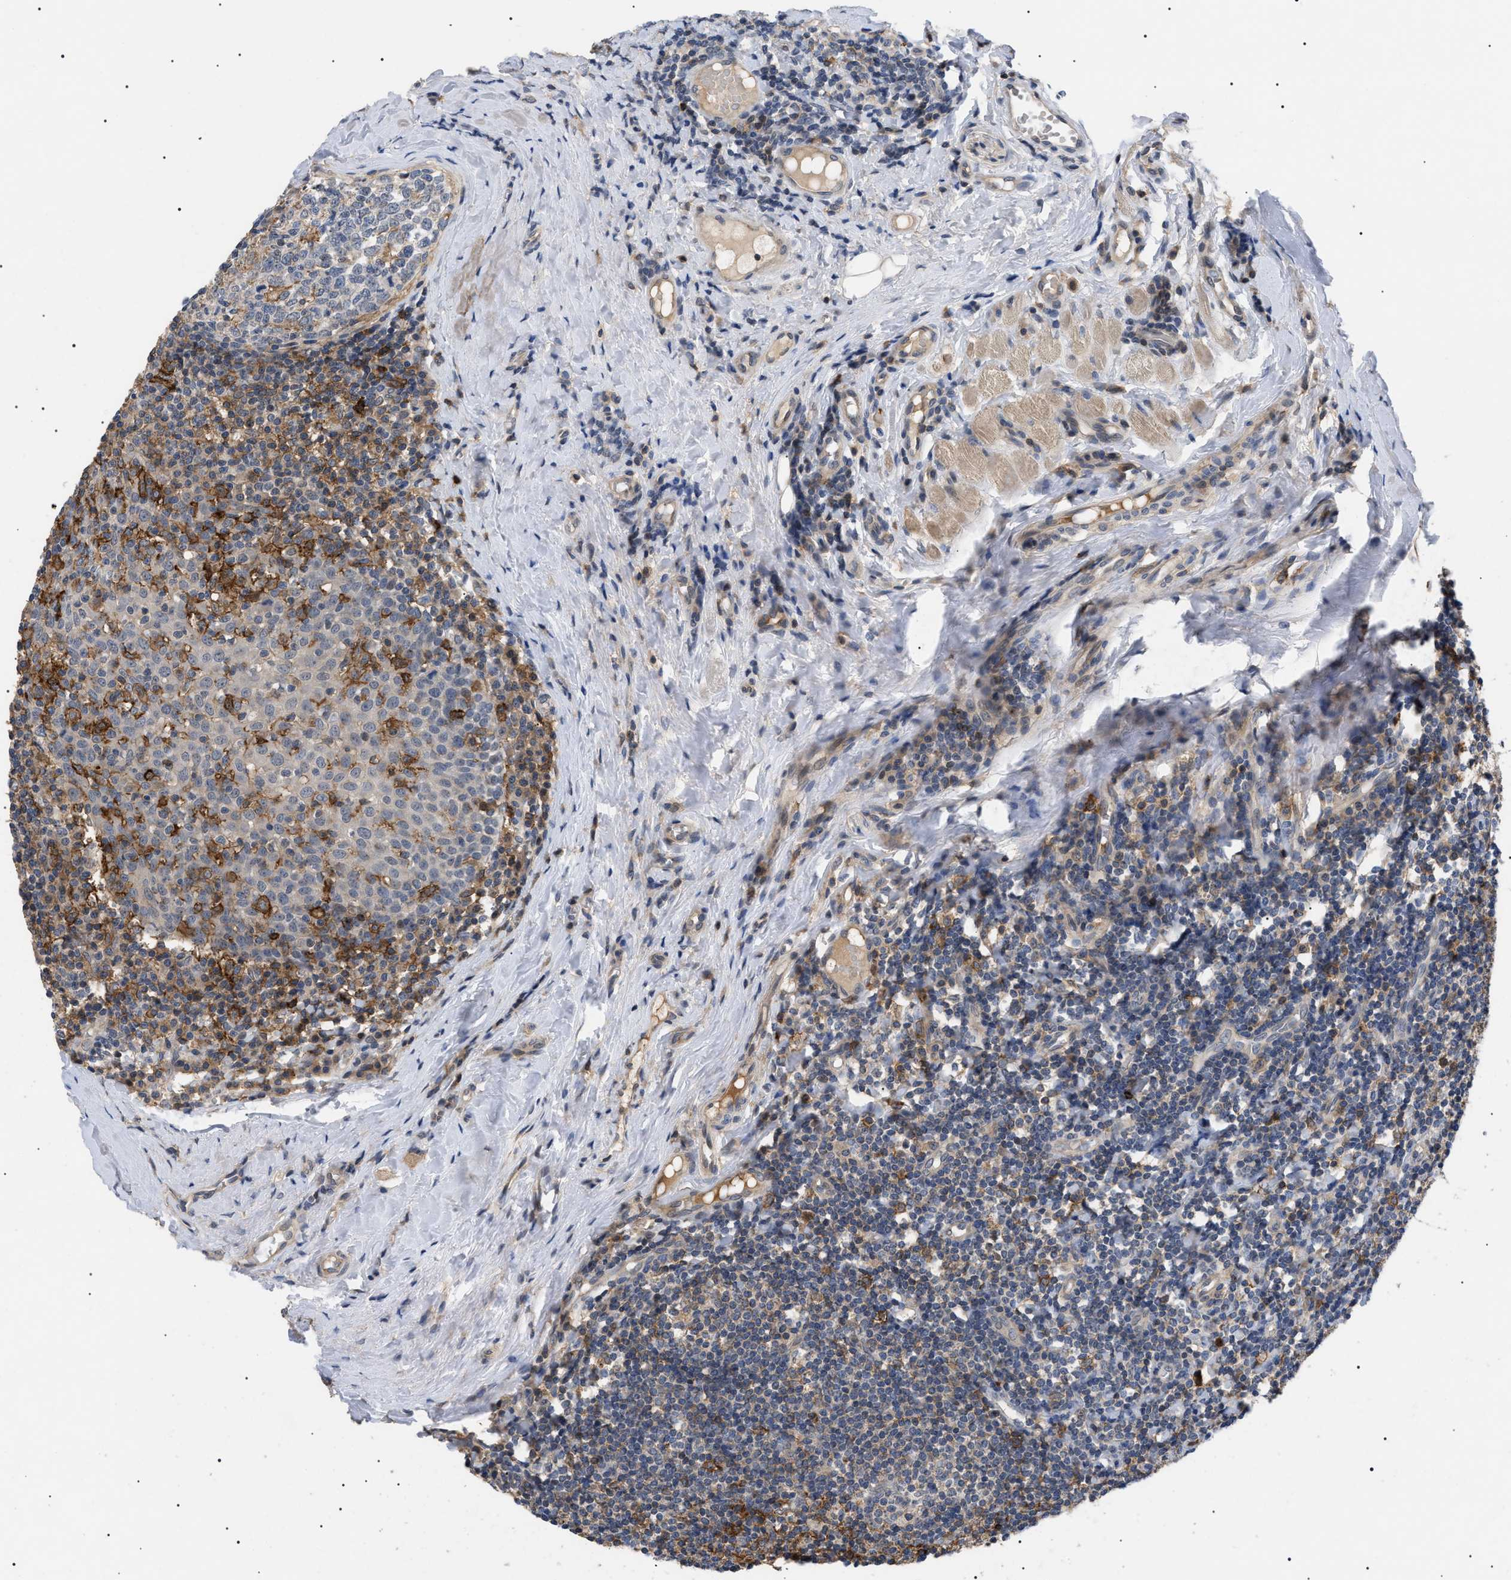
{"staining": {"intensity": "moderate", "quantity": "<25%", "location": "cytoplasmic/membranous"}, "tissue": "tonsil", "cell_type": "Germinal center cells", "image_type": "normal", "snomed": [{"axis": "morphology", "description": "Normal tissue, NOS"}, {"axis": "topography", "description": "Tonsil"}], "caption": "Immunohistochemical staining of unremarkable human tonsil exhibits low levels of moderate cytoplasmic/membranous expression in about <25% of germinal center cells.", "gene": "CD300A", "patient": {"sex": "female", "age": 19}}